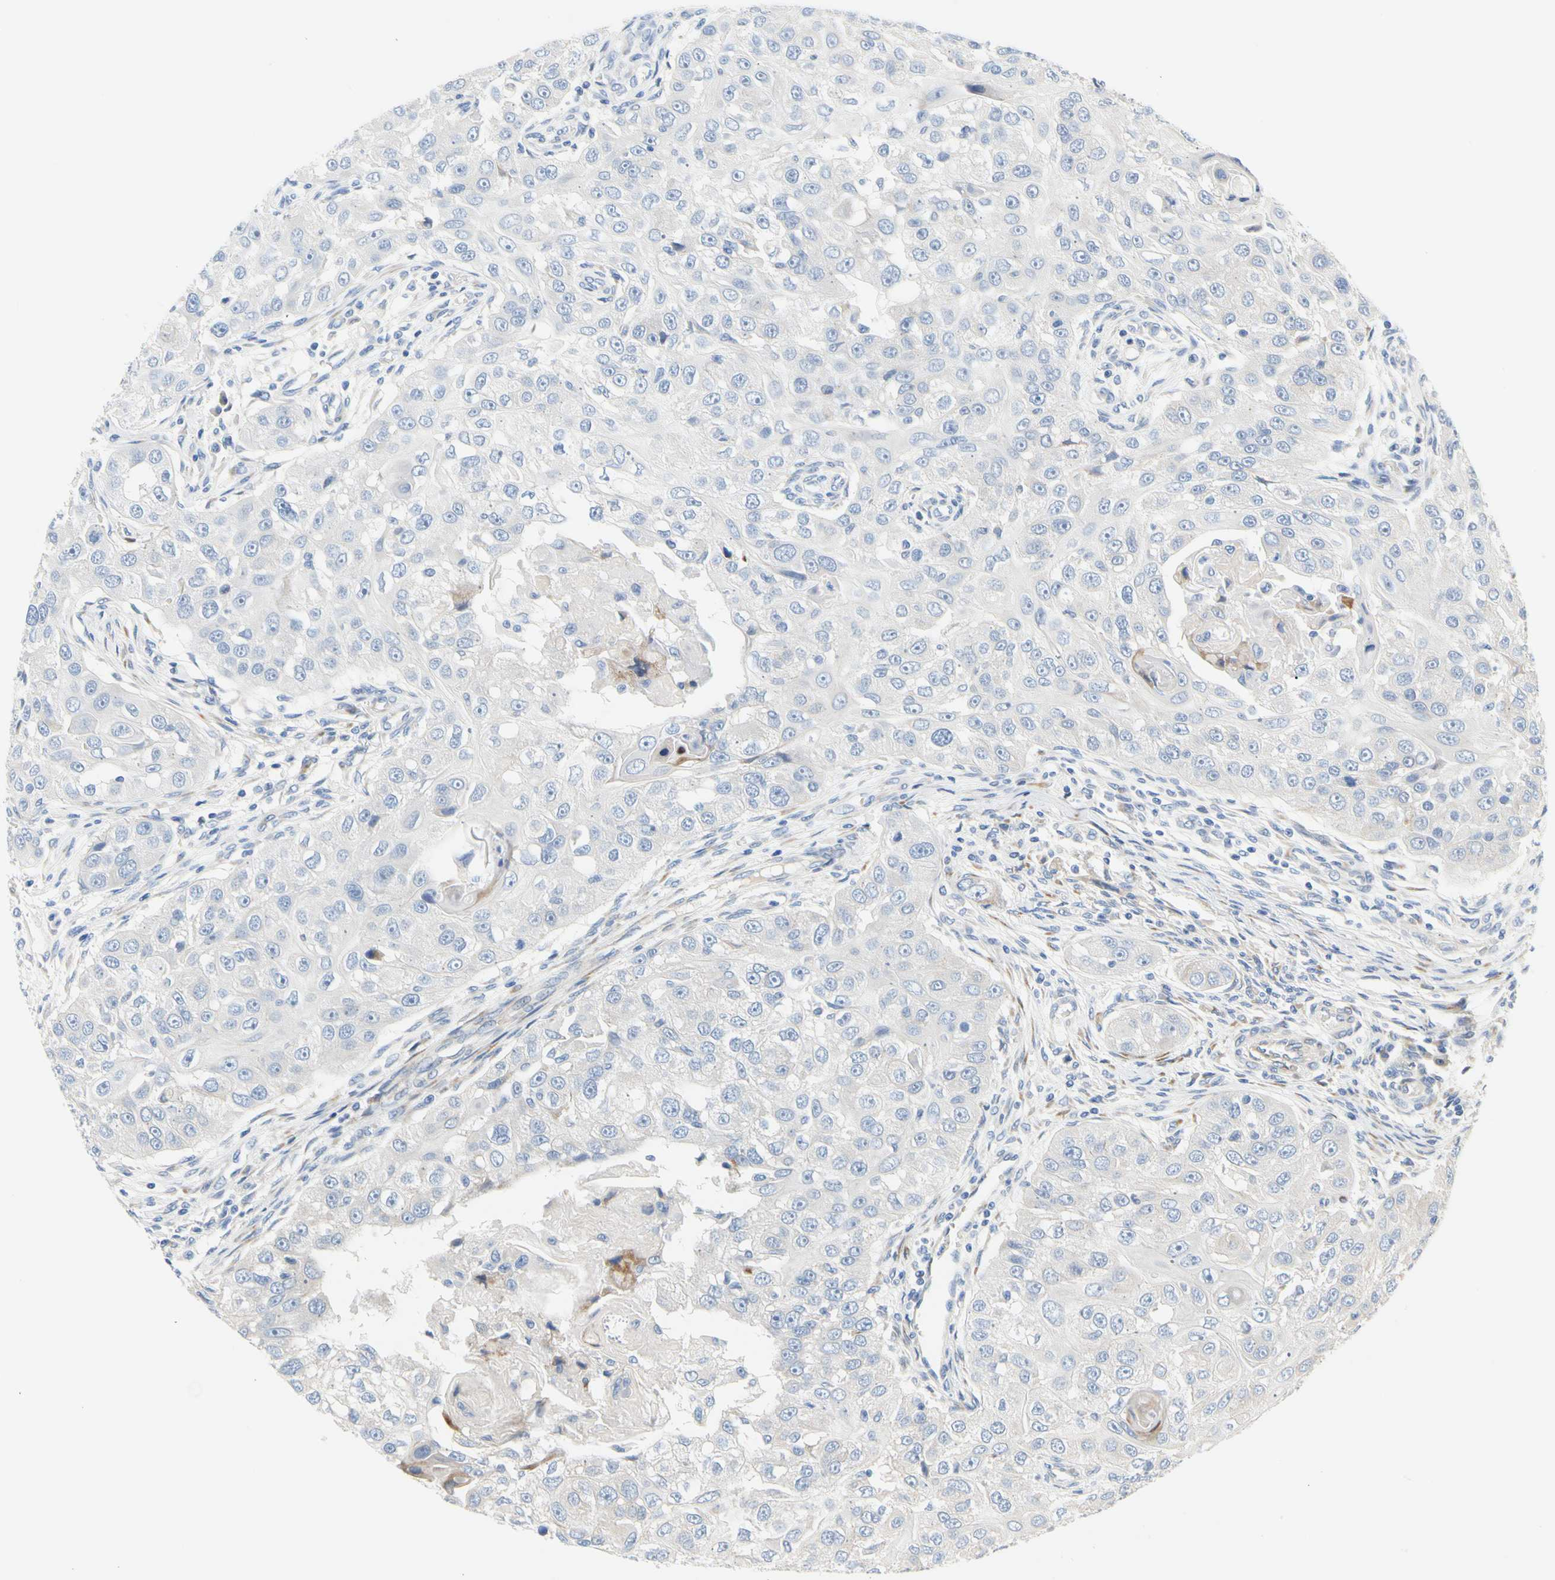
{"staining": {"intensity": "negative", "quantity": "none", "location": "none"}, "tissue": "head and neck cancer", "cell_type": "Tumor cells", "image_type": "cancer", "snomed": [{"axis": "morphology", "description": "Normal tissue, NOS"}, {"axis": "morphology", "description": "Squamous cell carcinoma, NOS"}, {"axis": "topography", "description": "Skeletal muscle"}, {"axis": "topography", "description": "Head-Neck"}], "caption": "Micrograph shows no significant protein staining in tumor cells of head and neck squamous cell carcinoma. The staining was performed using DAB to visualize the protein expression in brown, while the nuclei were stained in blue with hematoxylin (Magnification: 20x).", "gene": "ZNF236", "patient": {"sex": "male", "age": 51}}